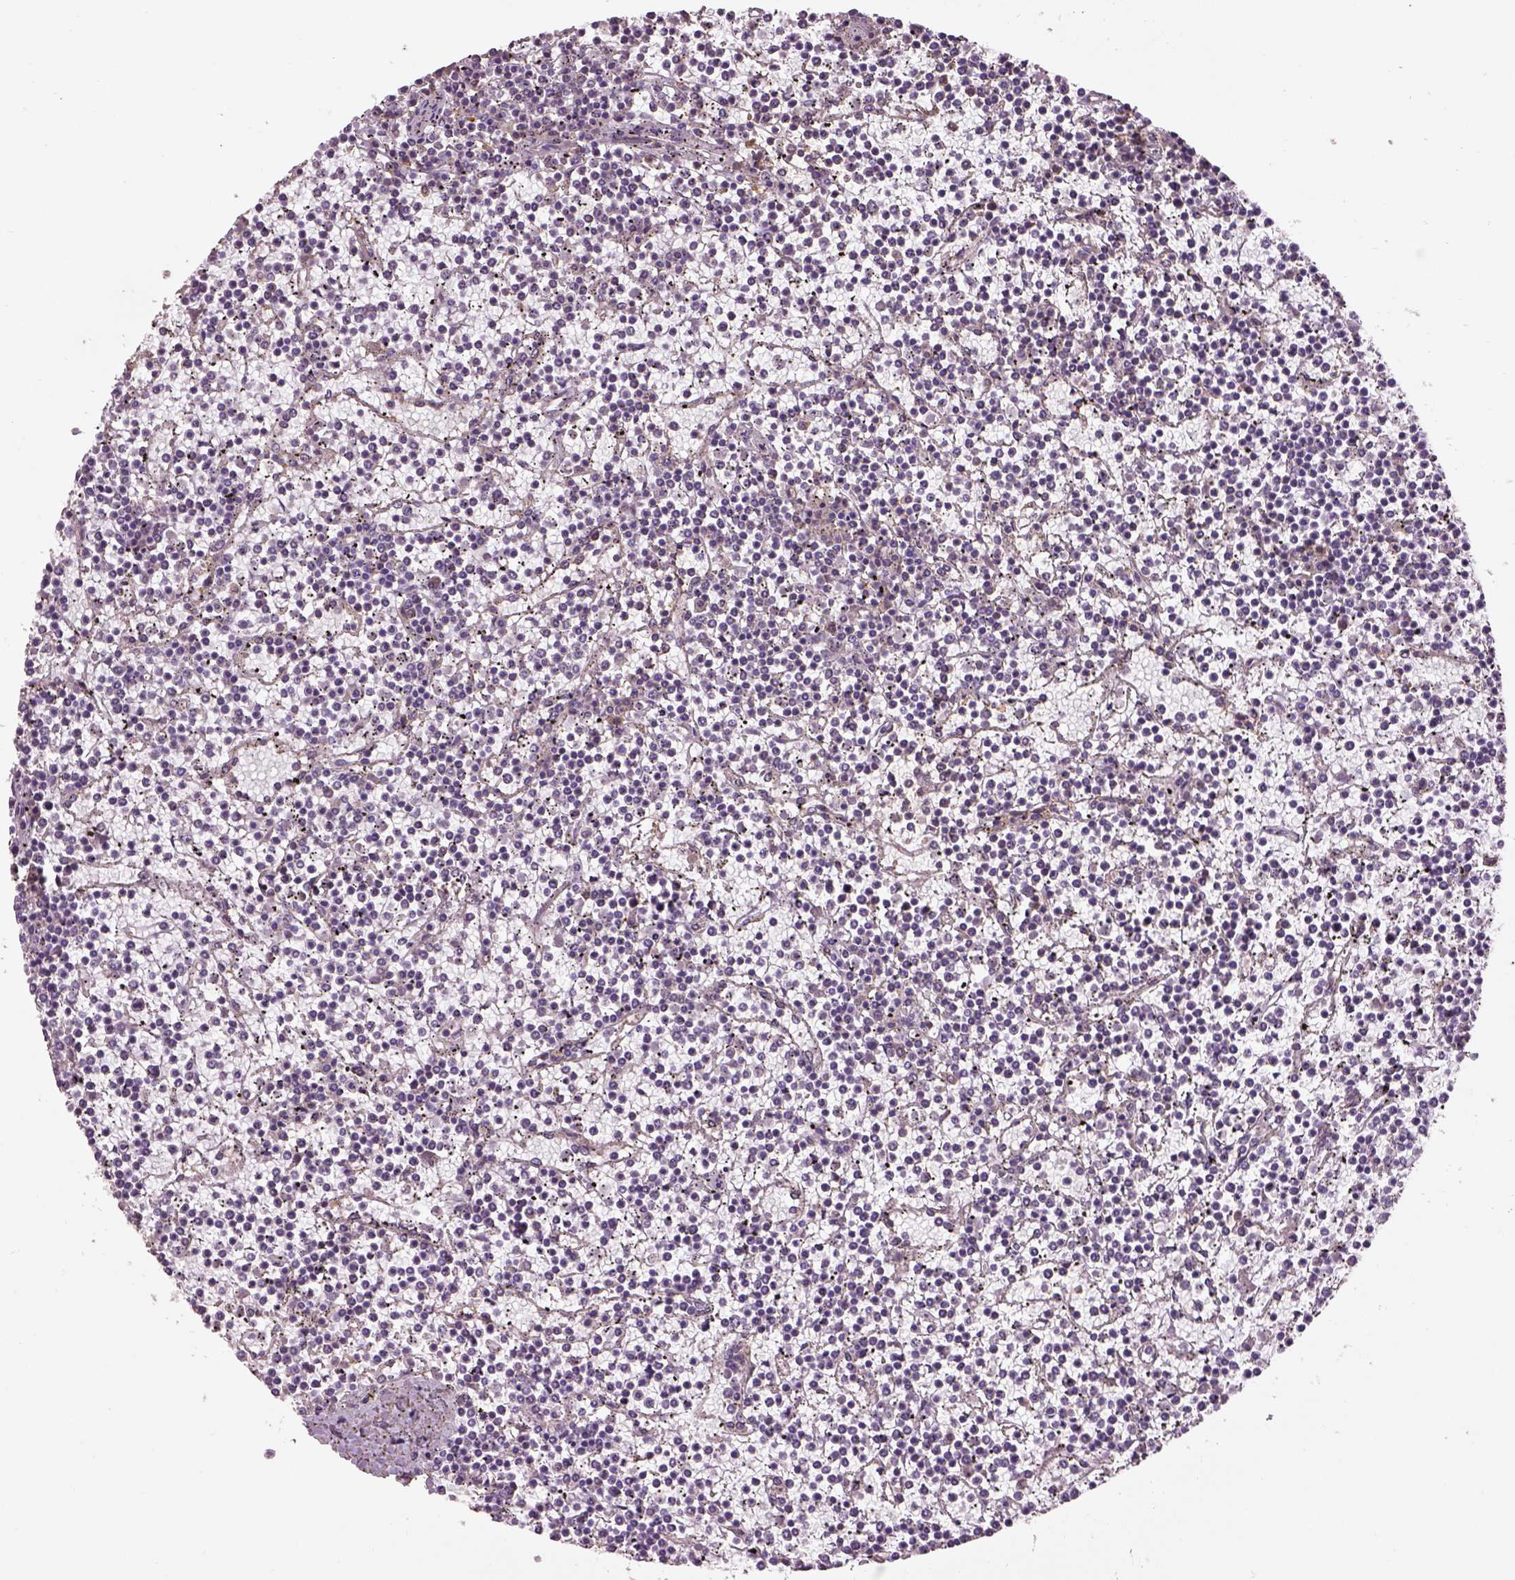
{"staining": {"intensity": "negative", "quantity": "none", "location": "none"}, "tissue": "lymphoma", "cell_type": "Tumor cells", "image_type": "cancer", "snomed": [{"axis": "morphology", "description": "Malignant lymphoma, non-Hodgkin's type, Low grade"}, {"axis": "topography", "description": "Spleen"}], "caption": "An image of malignant lymphoma, non-Hodgkin's type (low-grade) stained for a protein demonstrates no brown staining in tumor cells. Nuclei are stained in blue.", "gene": "AP1B1", "patient": {"sex": "female", "age": 19}}